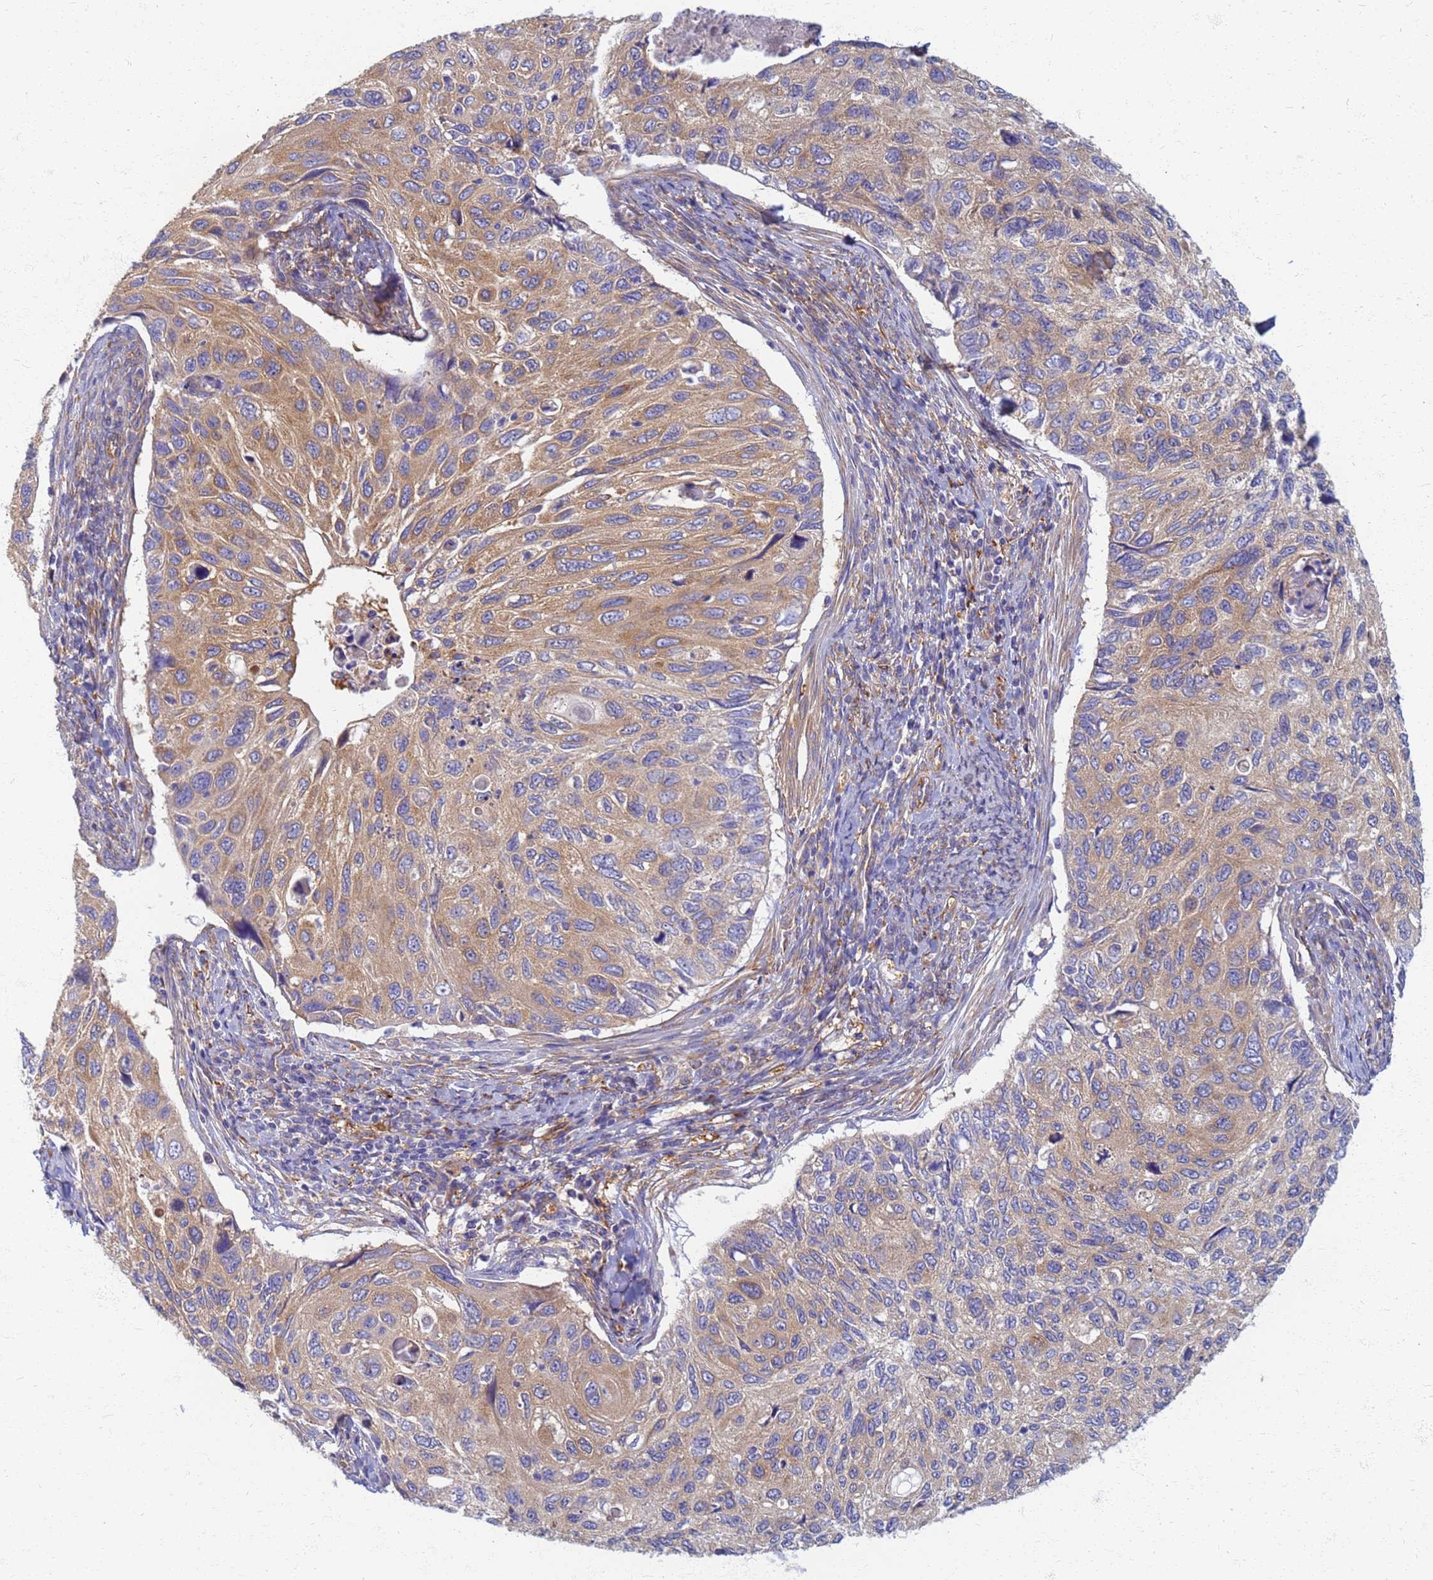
{"staining": {"intensity": "moderate", "quantity": ">75%", "location": "cytoplasmic/membranous"}, "tissue": "cervical cancer", "cell_type": "Tumor cells", "image_type": "cancer", "snomed": [{"axis": "morphology", "description": "Squamous cell carcinoma, NOS"}, {"axis": "topography", "description": "Cervix"}], "caption": "Approximately >75% of tumor cells in cervical cancer exhibit moderate cytoplasmic/membranous protein expression as visualized by brown immunohistochemical staining.", "gene": "EEA1", "patient": {"sex": "female", "age": 70}}